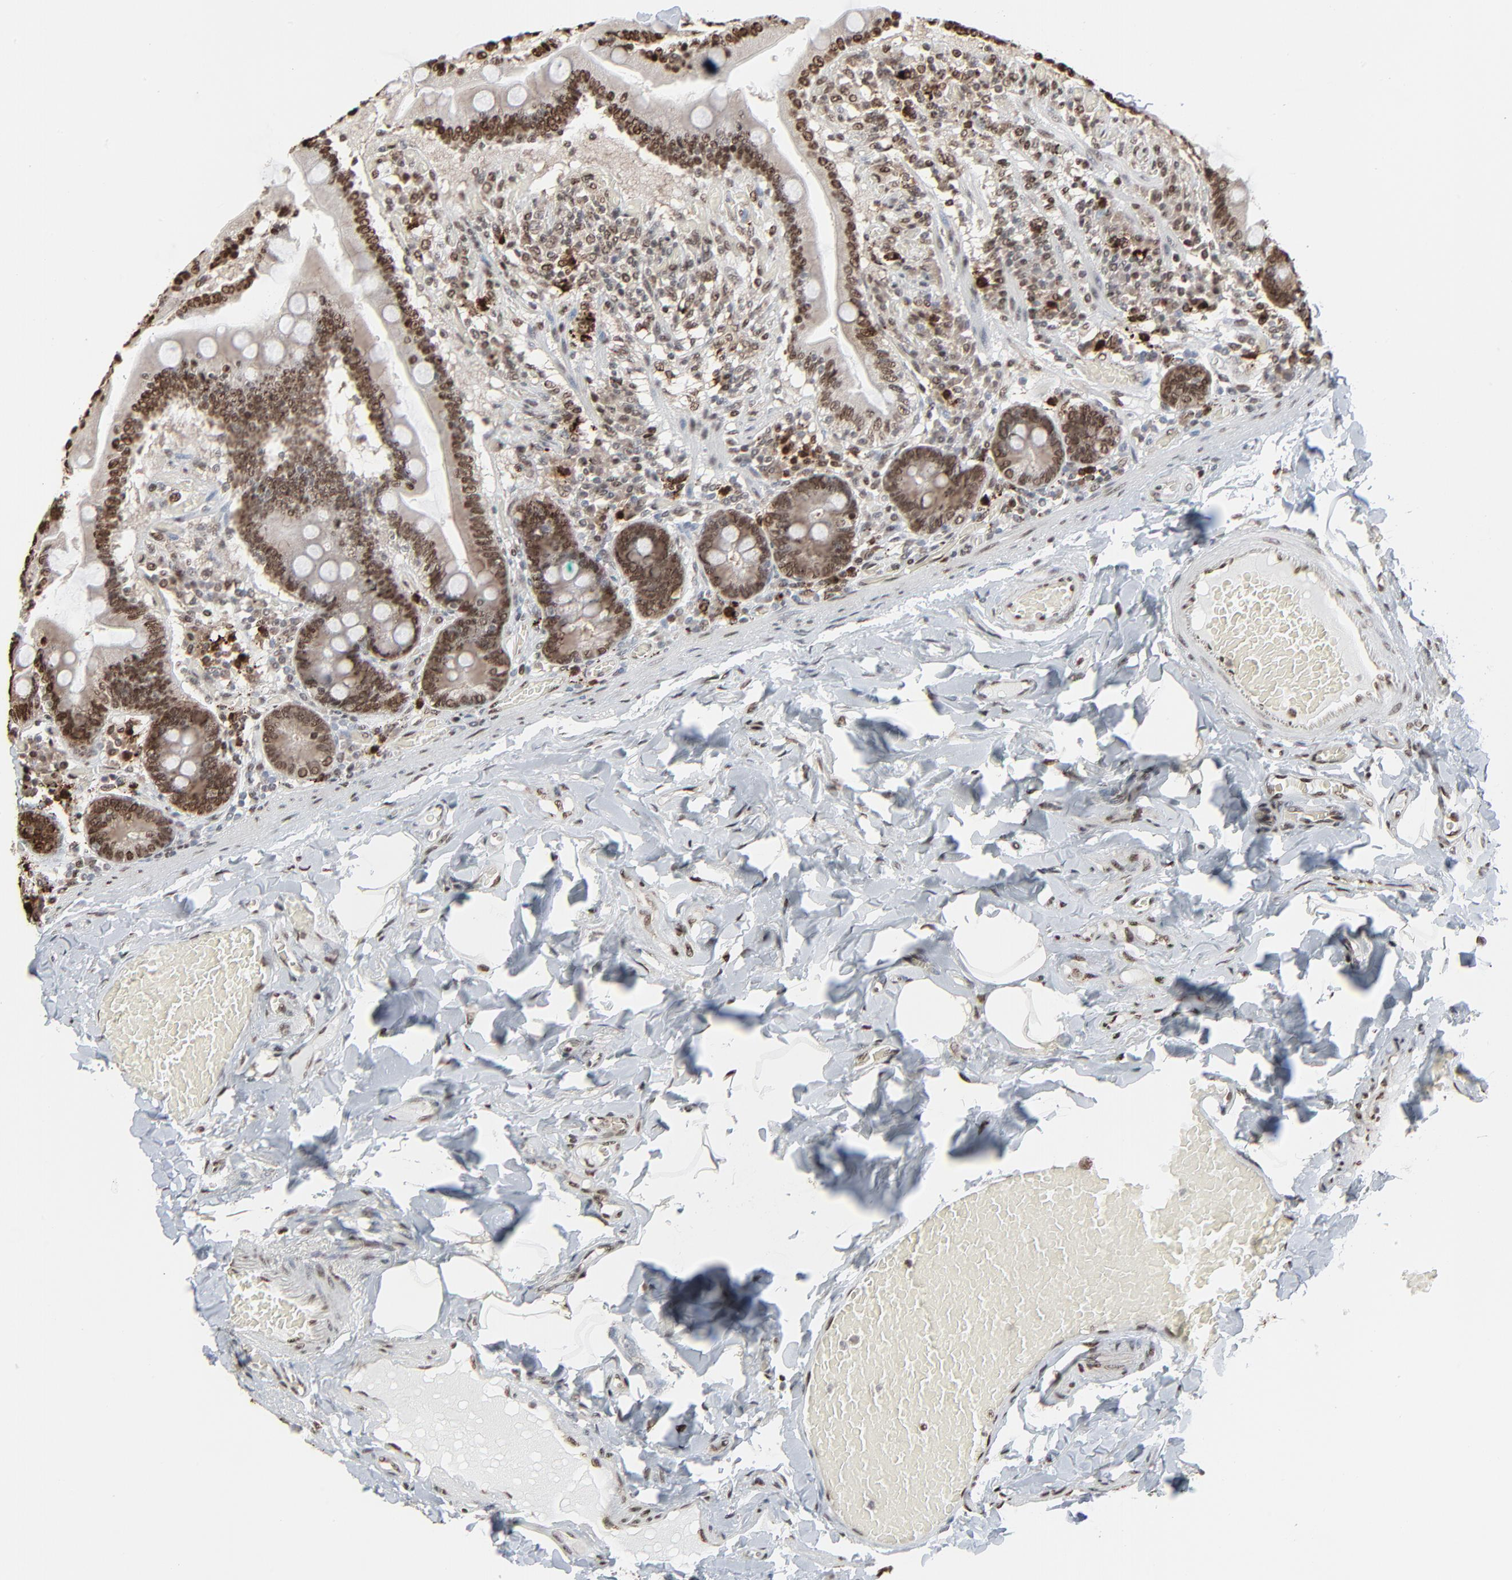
{"staining": {"intensity": "strong", "quantity": ">75%", "location": "cytoplasmic/membranous,nuclear"}, "tissue": "duodenum", "cell_type": "Glandular cells", "image_type": "normal", "snomed": [{"axis": "morphology", "description": "Normal tissue, NOS"}, {"axis": "topography", "description": "Duodenum"}], "caption": "Benign duodenum displays strong cytoplasmic/membranous,nuclear positivity in approximately >75% of glandular cells.", "gene": "MEIS2", "patient": {"sex": "male", "age": 66}}